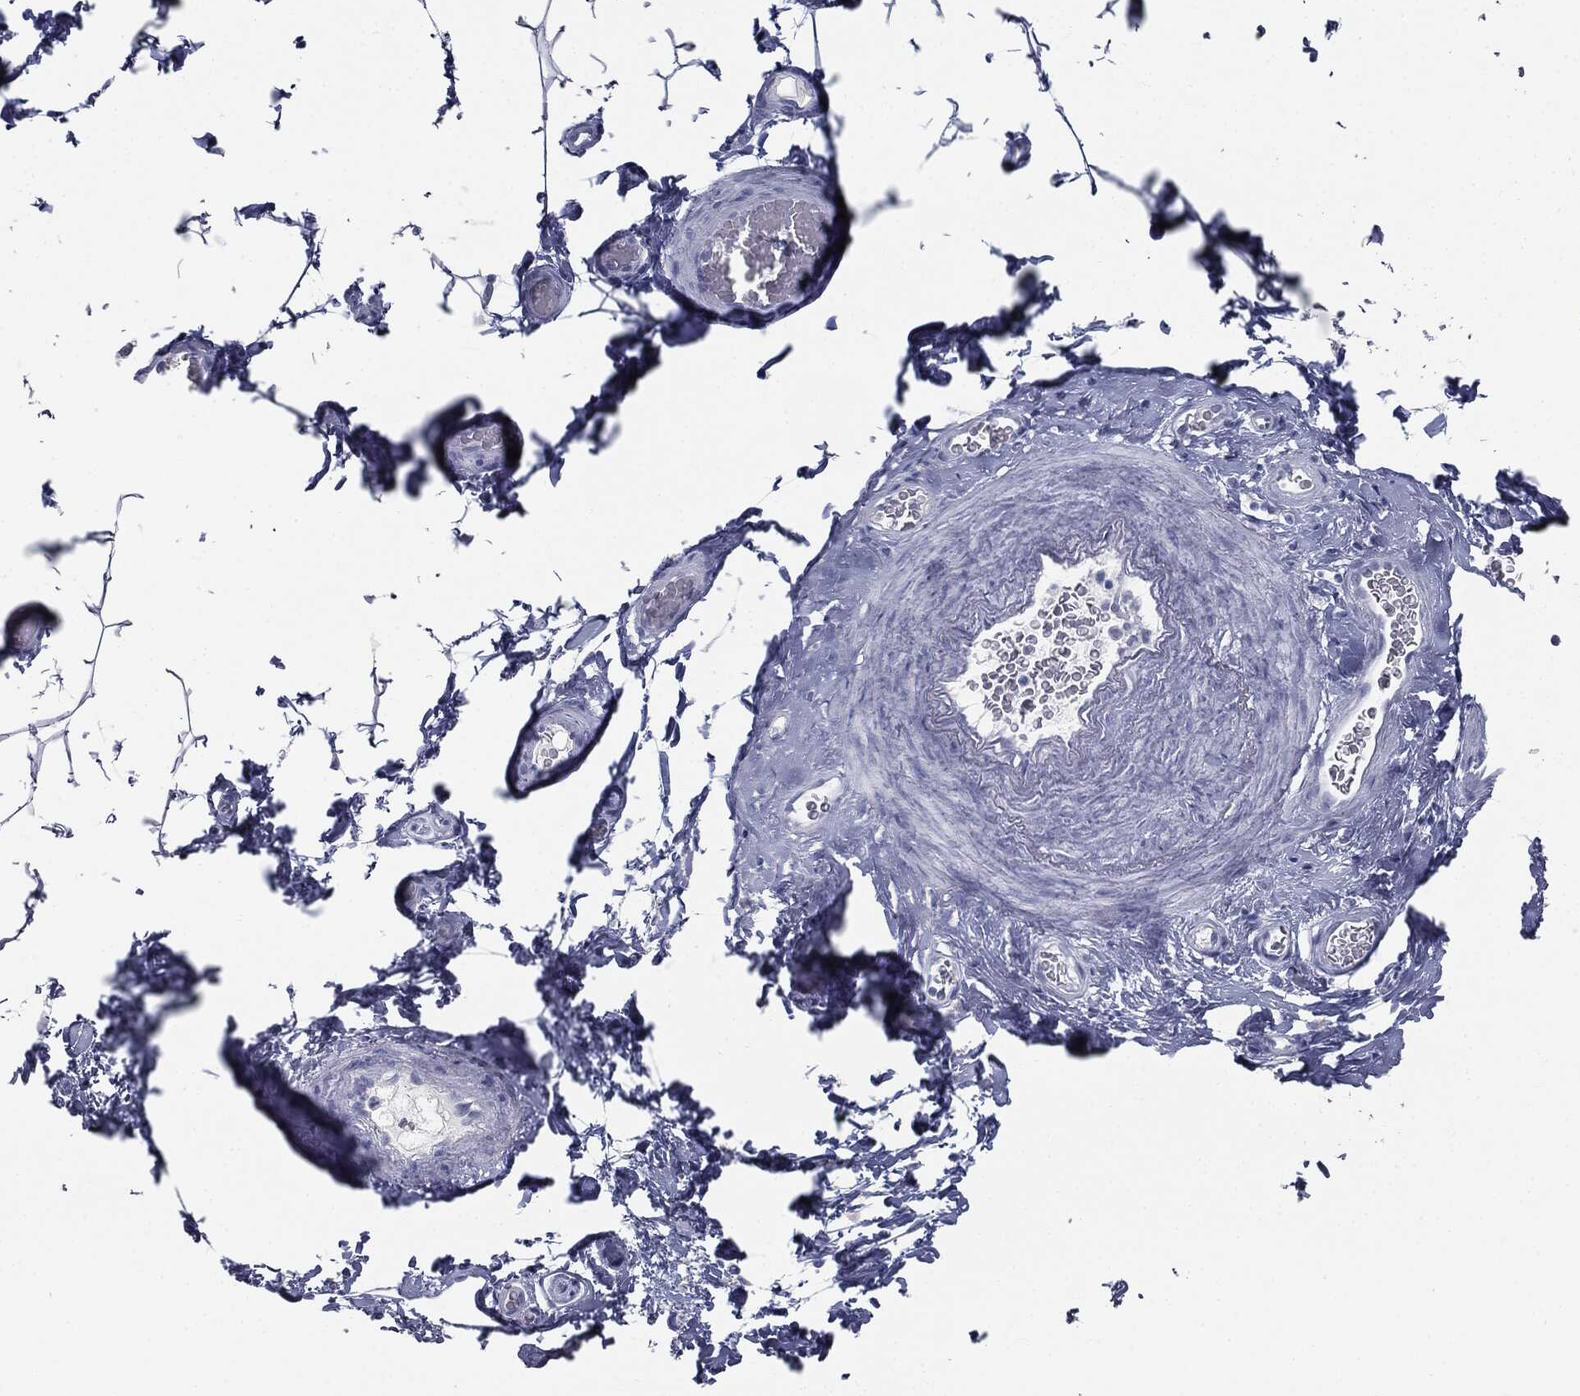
{"staining": {"intensity": "negative", "quantity": "none", "location": "none"}, "tissue": "adipose tissue", "cell_type": "Adipocytes", "image_type": "normal", "snomed": [{"axis": "morphology", "description": "Normal tissue, NOS"}, {"axis": "topography", "description": "Soft tissue"}, {"axis": "topography", "description": "Vascular tissue"}], "caption": "Adipose tissue stained for a protein using immunohistochemistry (IHC) reveals no expression adipocytes.", "gene": "MUC5AC", "patient": {"sex": "male", "age": 41}}